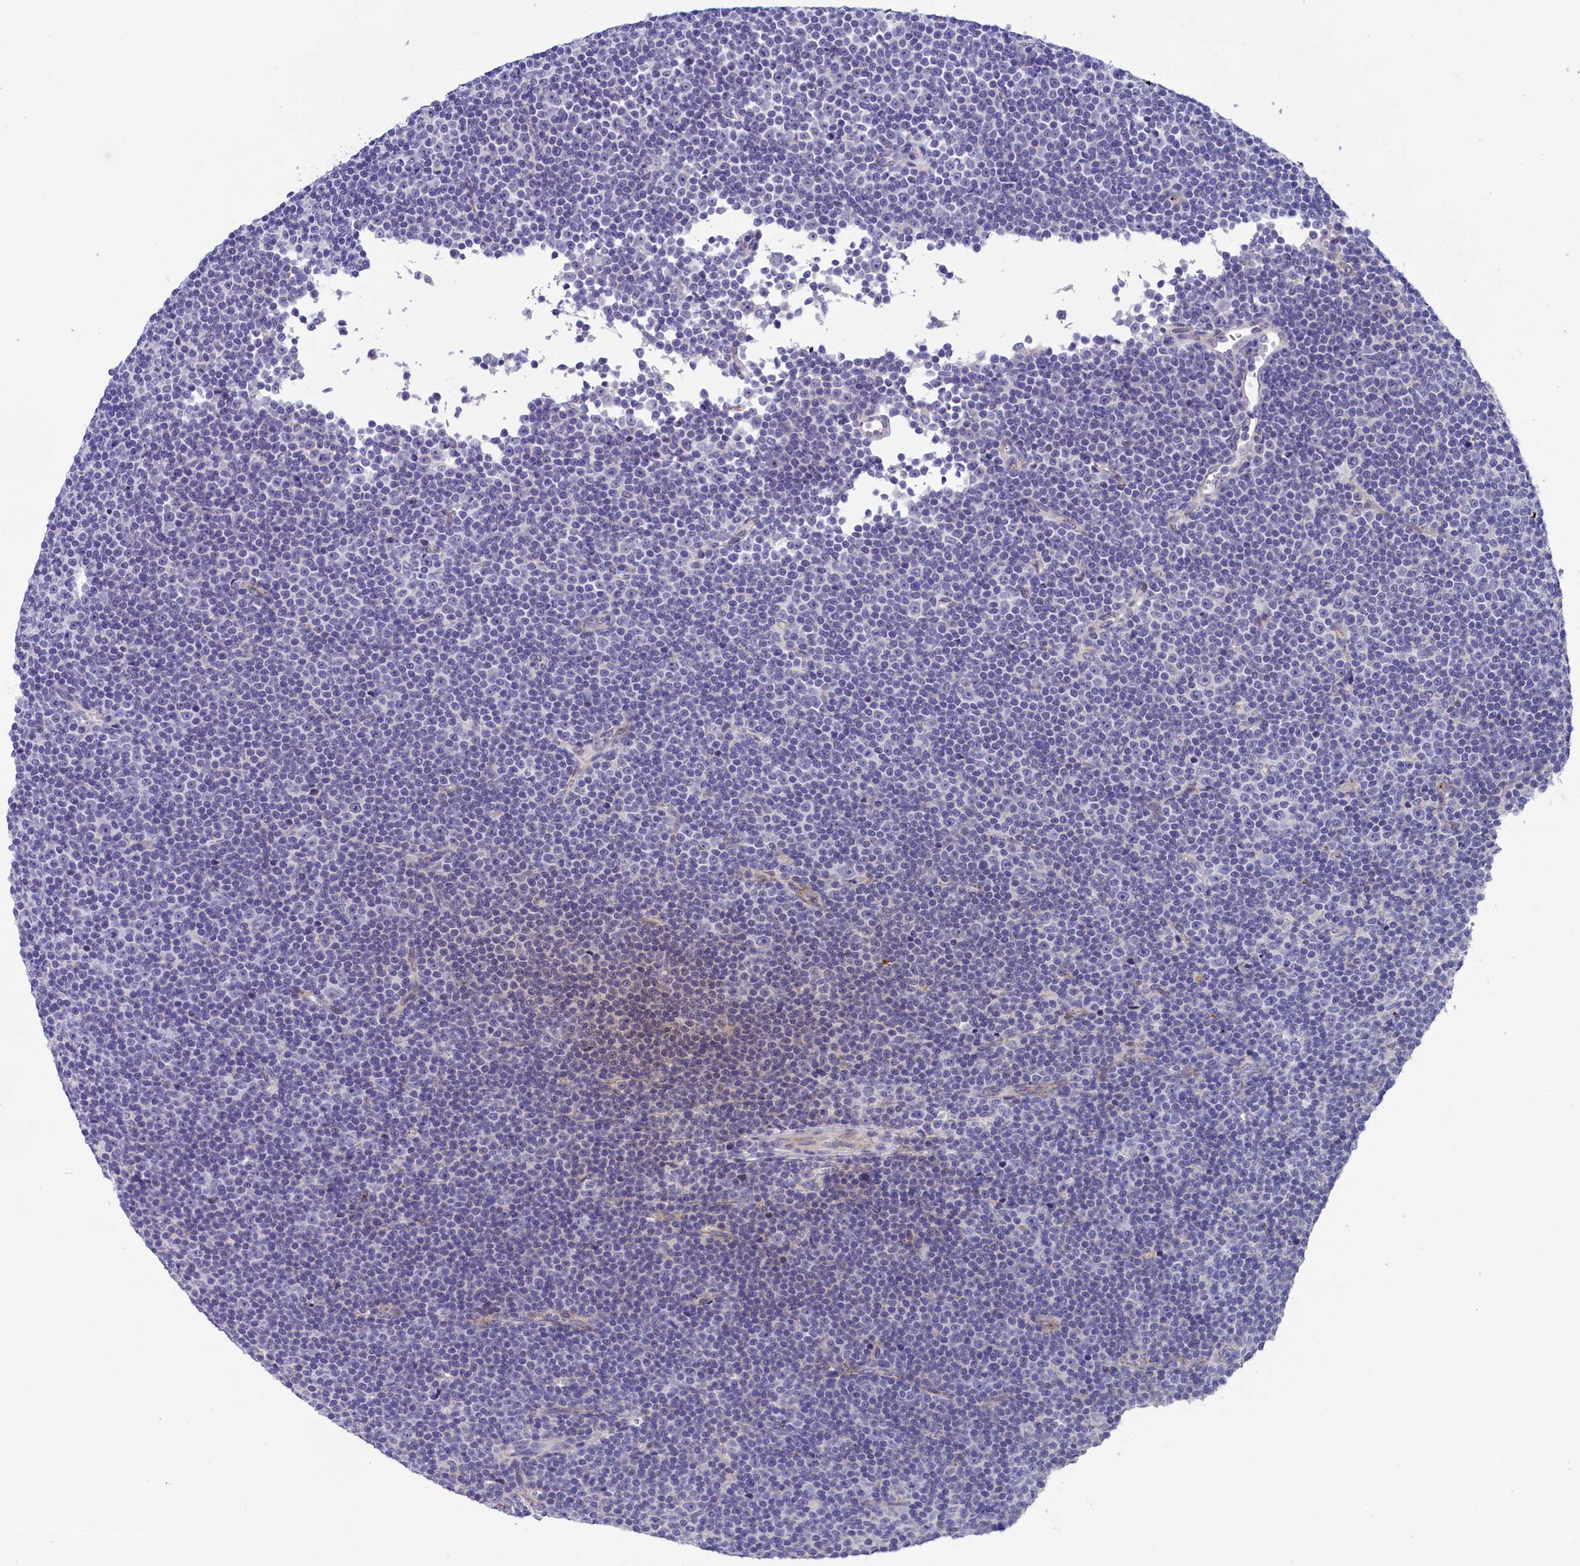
{"staining": {"intensity": "negative", "quantity": "none", "location": "none"}, "tissue": "lymphoma", "cell_type": "Tumor cells", "image_type": "cancer", "snomed": [{"axis": "morphology", "description": "Malignant lymphoma, non-Hodgkin's type, Low grade"}, {"axis": "topography", "description": "Lymph node"}], "caption": "There is no significant positivity in tumor cells of low-grade malignant lymphoma, non-Hodgkin's type. The staining is performed using DAB (3,3'-diaminobenzidine) brown chromogen with nuclei counter-stained in using hematoxylin.", "gene": "SCD5", "patient": {"sex": "female", "age": 67}}